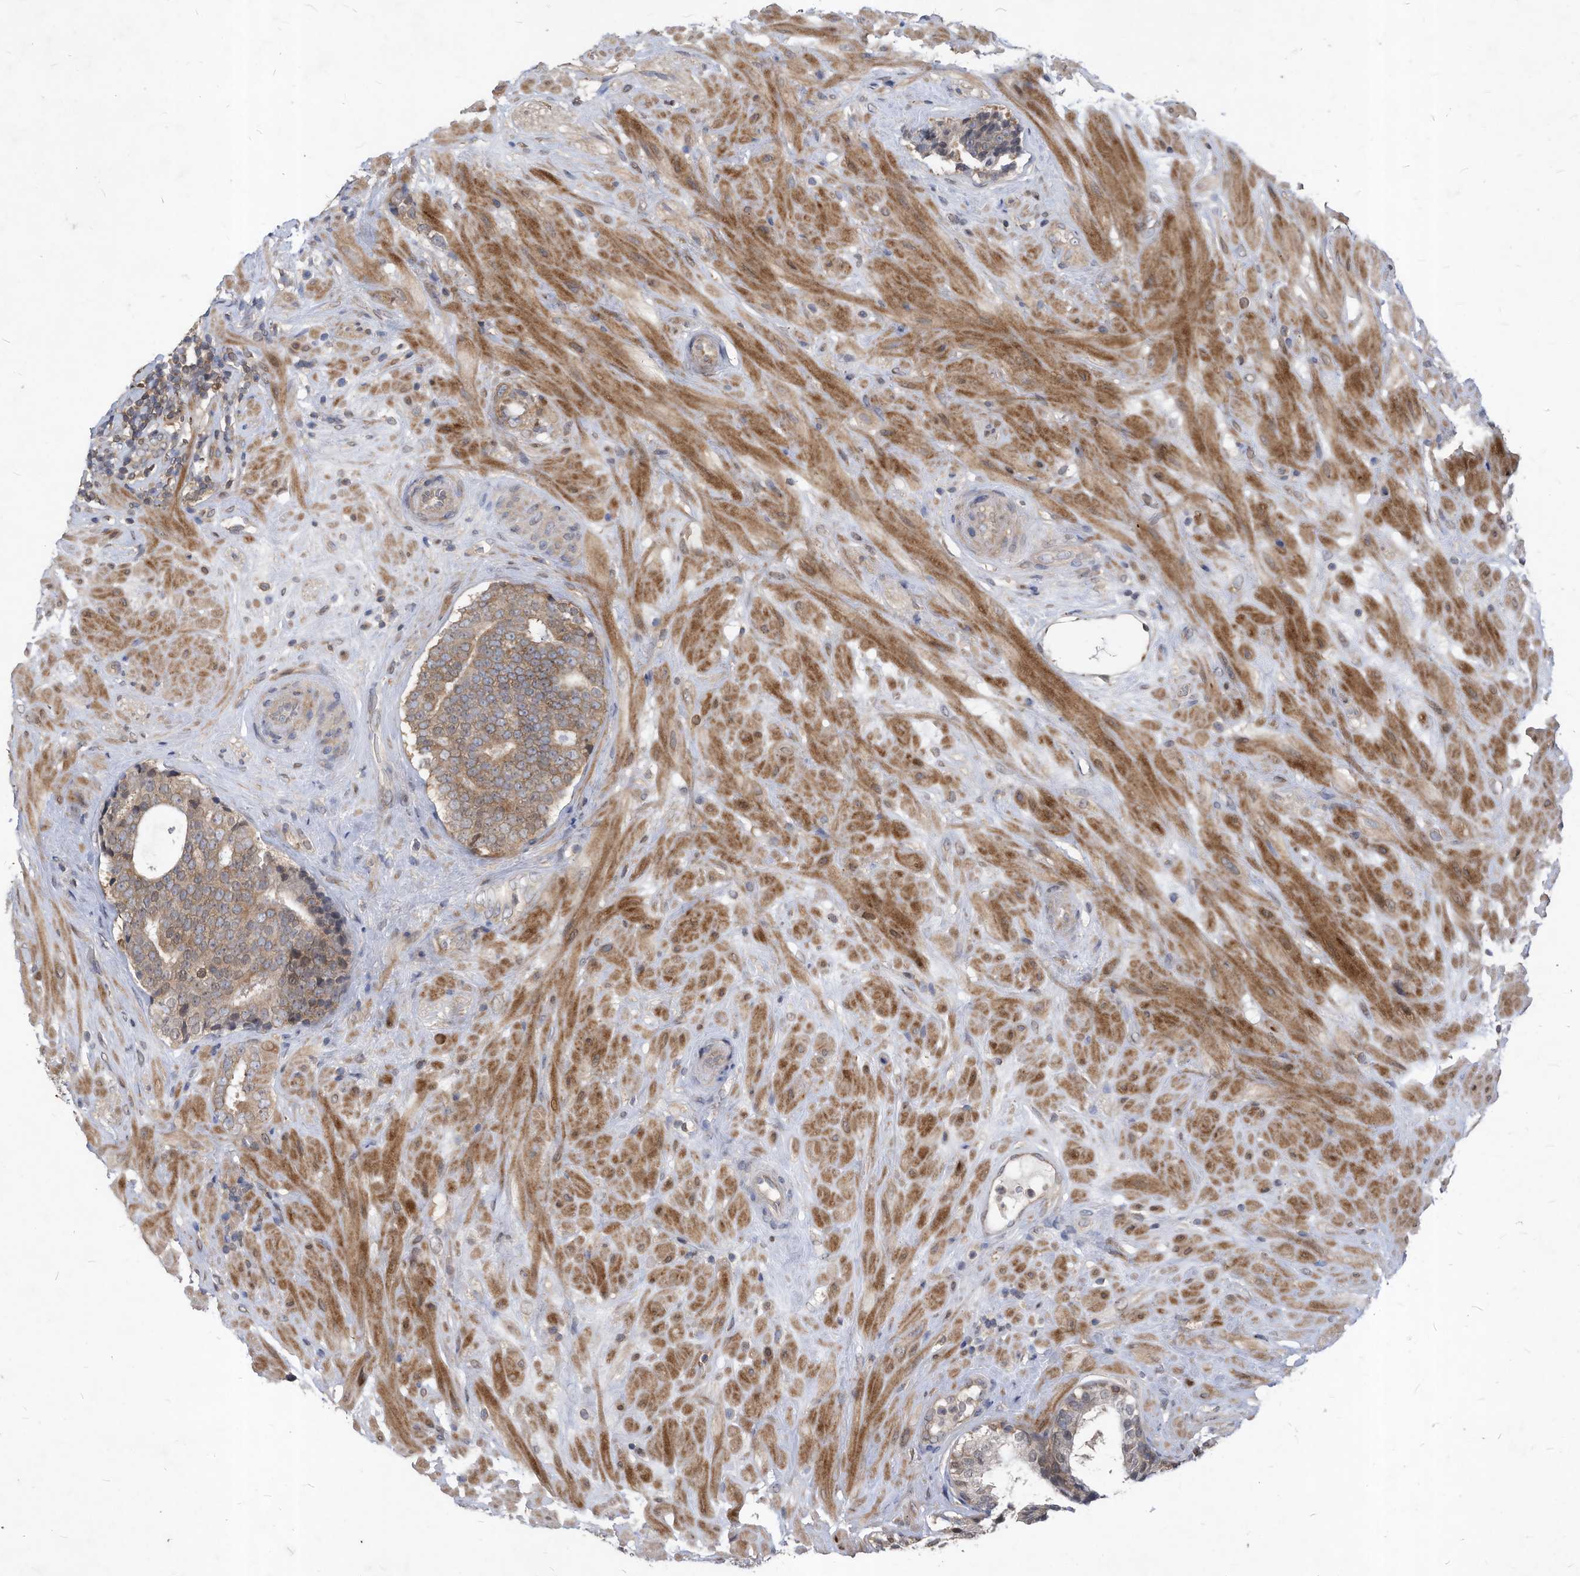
{"staining": {"intensity": "weak", "quantity": ">75%", "location": "cytoplasmic/membranous"}, "tissue": "prostate cancer", "cell_type": "Tumor cells", "image_type": "cancer", "snomed": [{"axis": "morphology", "description": "Adenocarcinoma, High grade"}, {"axis": "topography", "description": "Prostate"}], "caption": "Immunohistochemistry (IHC) micrograph of neoplastic tissue: human prostate high-grade adenocarcinoma stained using IHC reveals low levels of weak protein expression localized specifically in the cytoplasmic/membranous of tumor cells, appearing as a cytoplasmic/membranous brown color.", "gene": "KPNB1", "patient": {"sex": "male", "age": 56}}